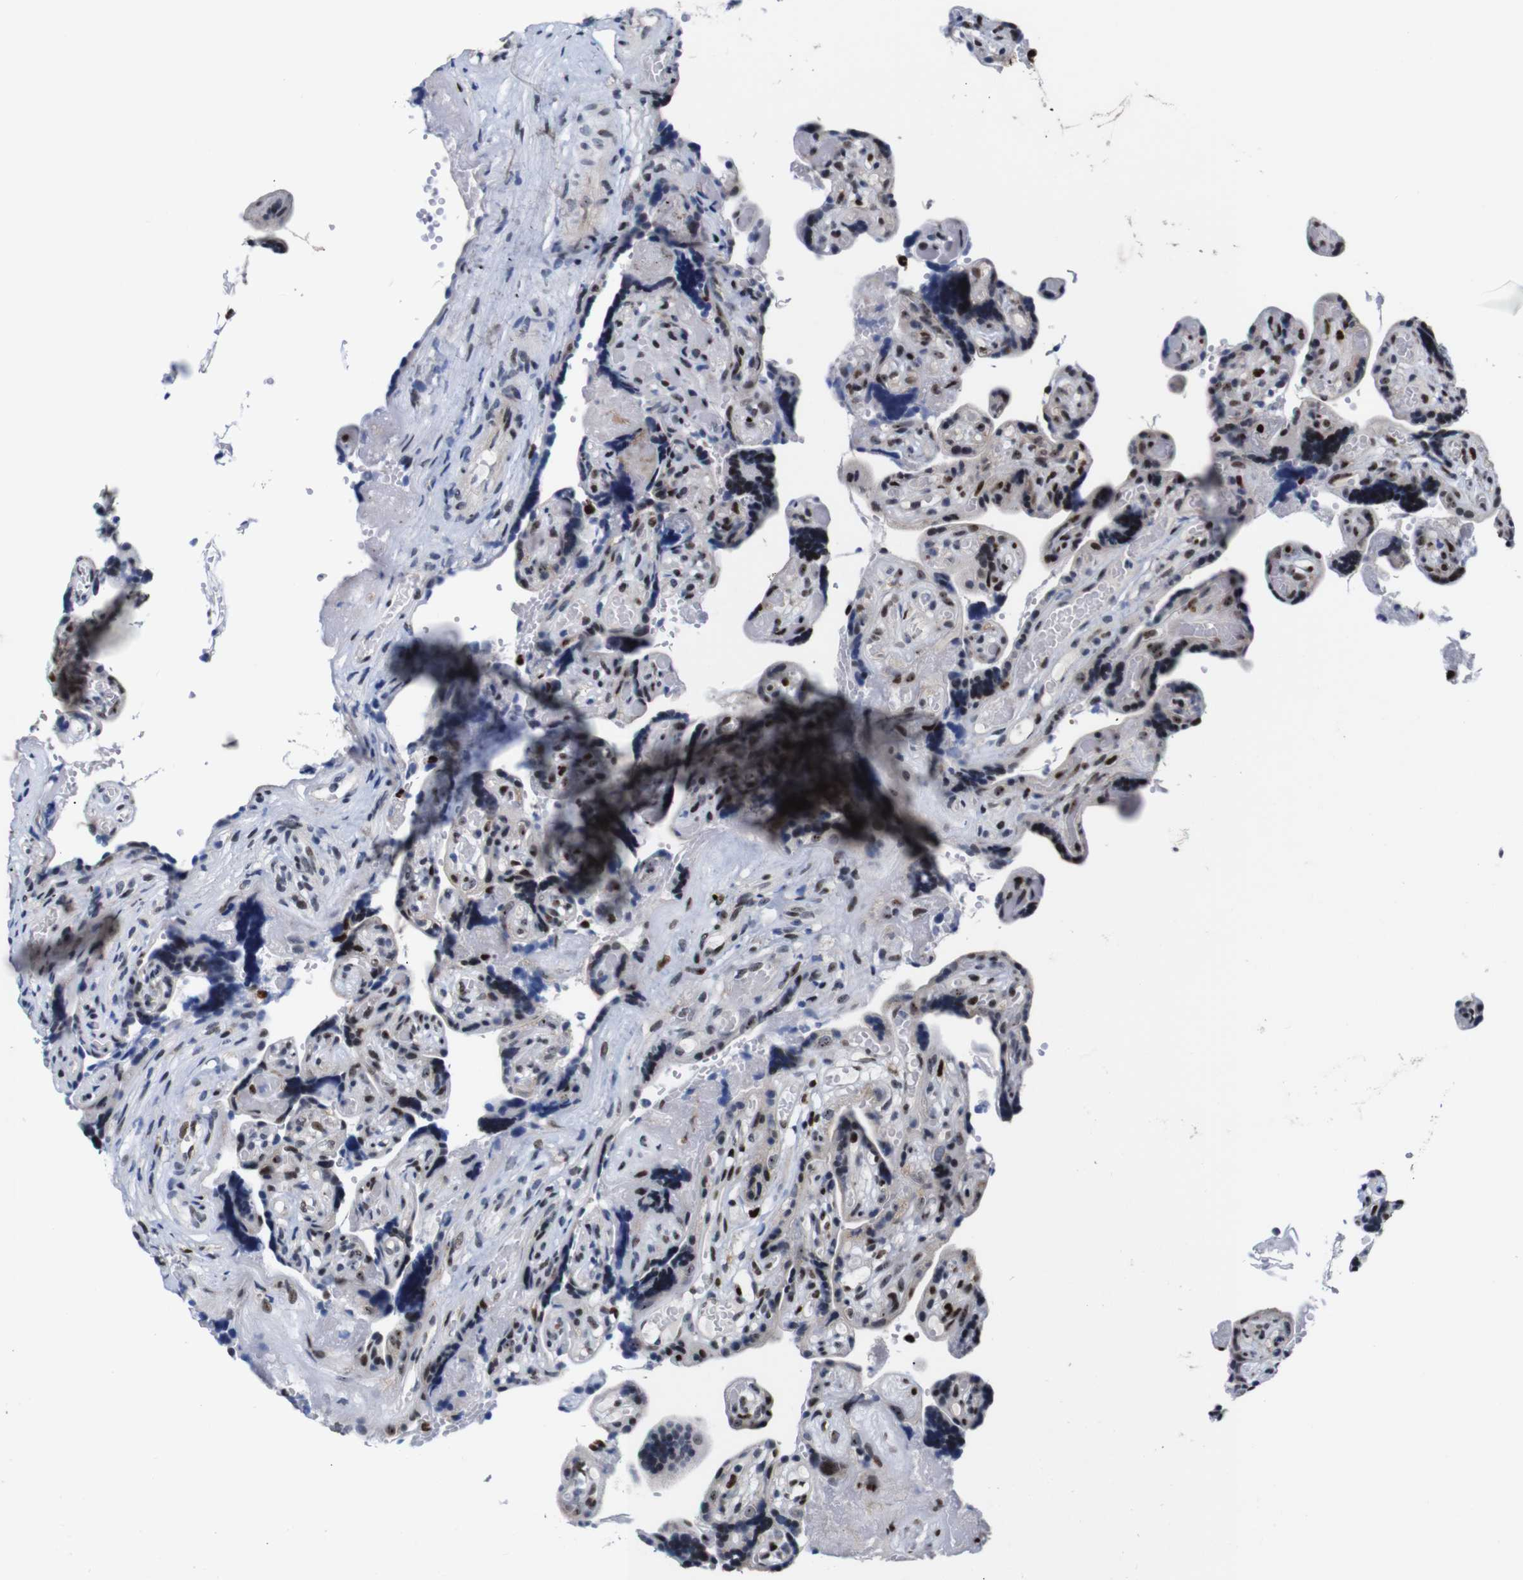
{"staining": {"intensity": "moderate", "quantity": "25%-75%", "location": "nuclear"}, "tissue": "placenta", "cell_type": "Decidual cells", "image_type": "normal", "snomed": [{"axis": "morphology", "description": "Normal tissue, NOS"}, {"axis": "topography", "description": "Placenta"}], "caption": "Unremarkable placenta displays moderate nuclear staining in about 25%-75% of decidual cells, visualized by immunohistochemistry. (DAB (3,3'-diaminobenzidine) IHC with brightfield microscopy, high magnification).", "gene": "GATA6", "patient": {"sex": "female", "age": 30}}